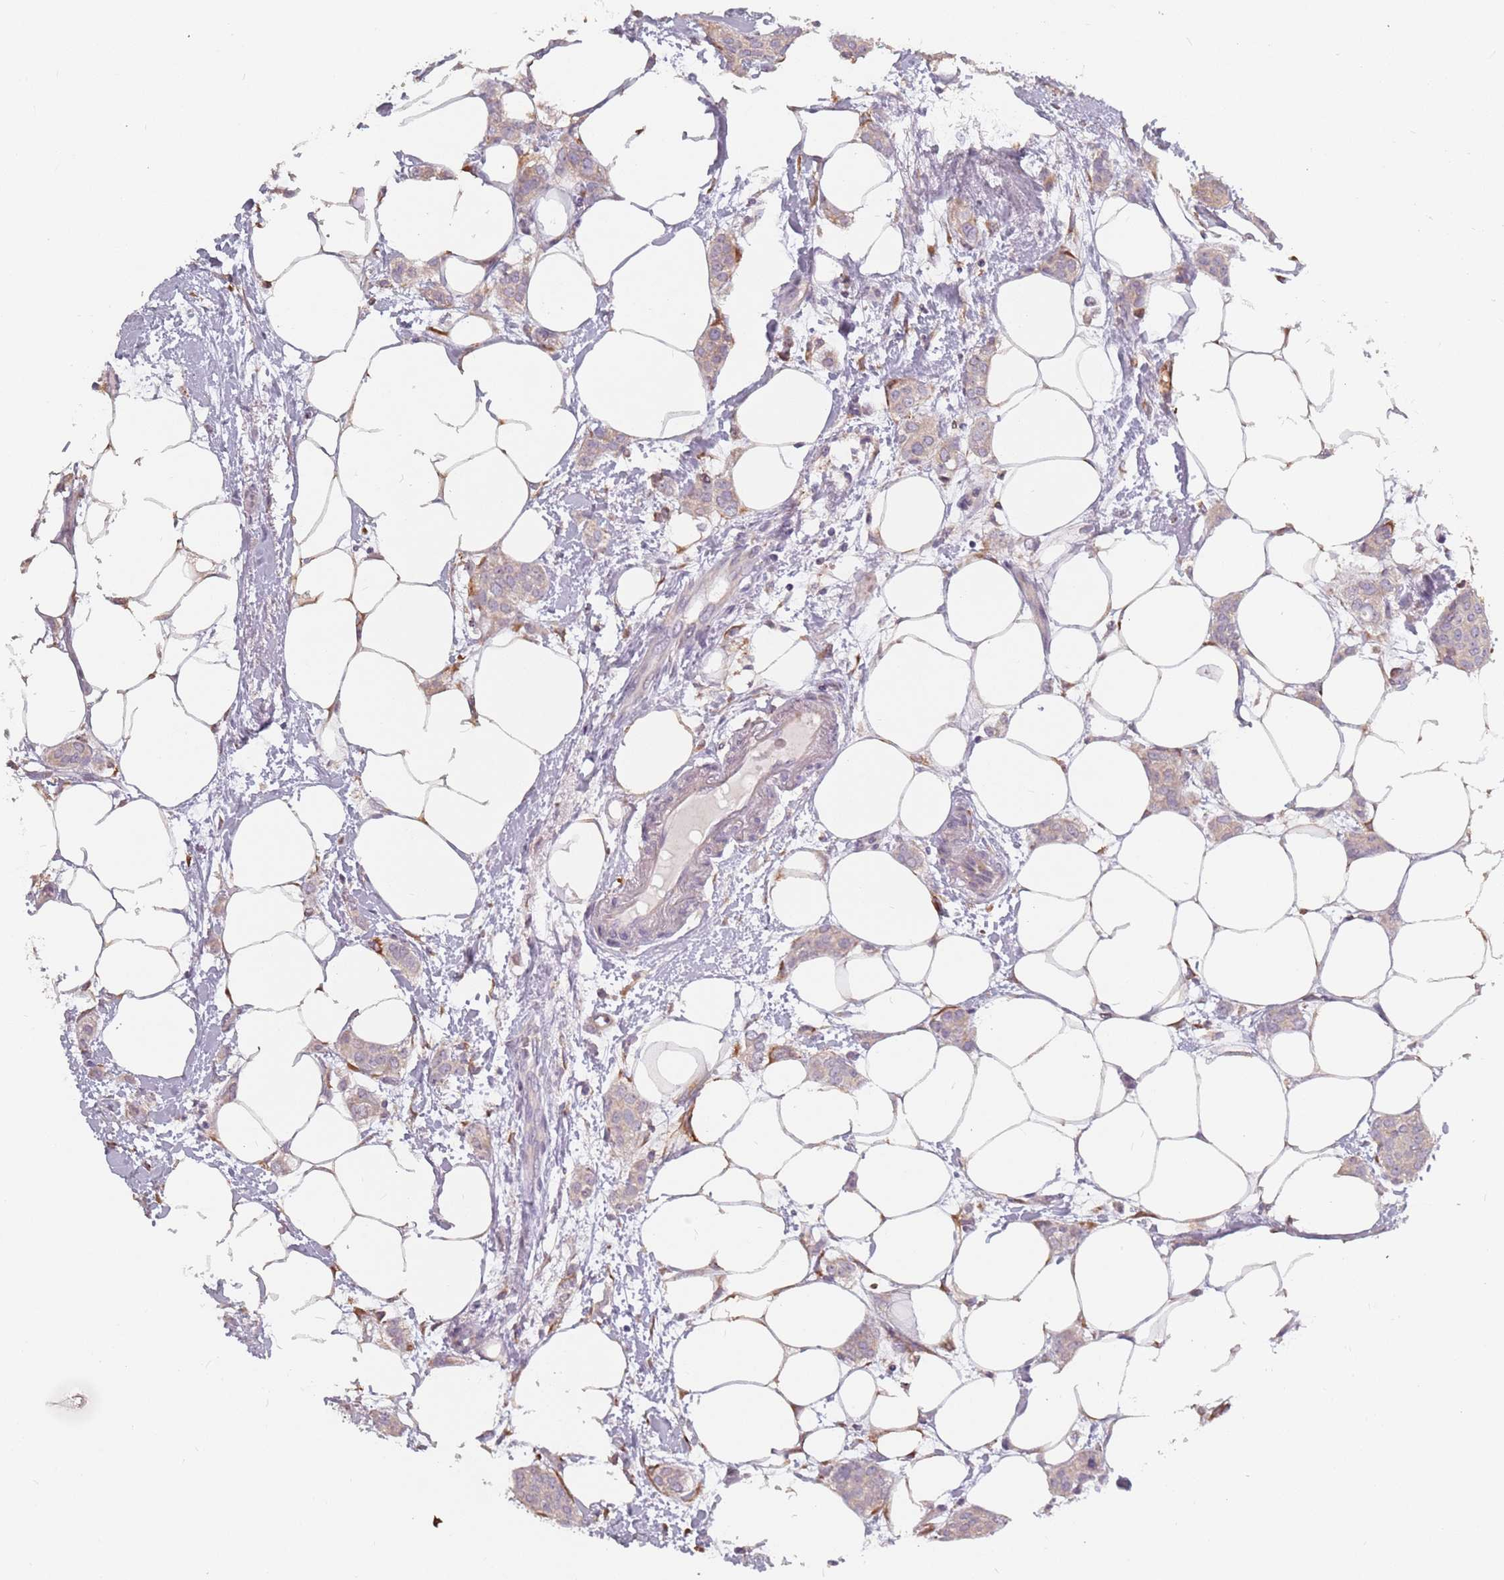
{"staining": {"intensity": "negative", "quantity": "none", "location": "none"}, "tissue": "breast cancer", "cell_type": "Tumor cells", "image_type": "cancer", "snomed": [{"axis": "morphology", "description": "Duct carcinoma"}, {"axis": "topography", "description": "Breast"}], "caption": "Breast cancer was stained to show a protein in brown. There is no significant expression in tumor cells. (DAB (3,3'-diaminobenzidine) IHC, high magnification).", "gene": "RPS9", "patient": {"sex": "female", "age": 72}}